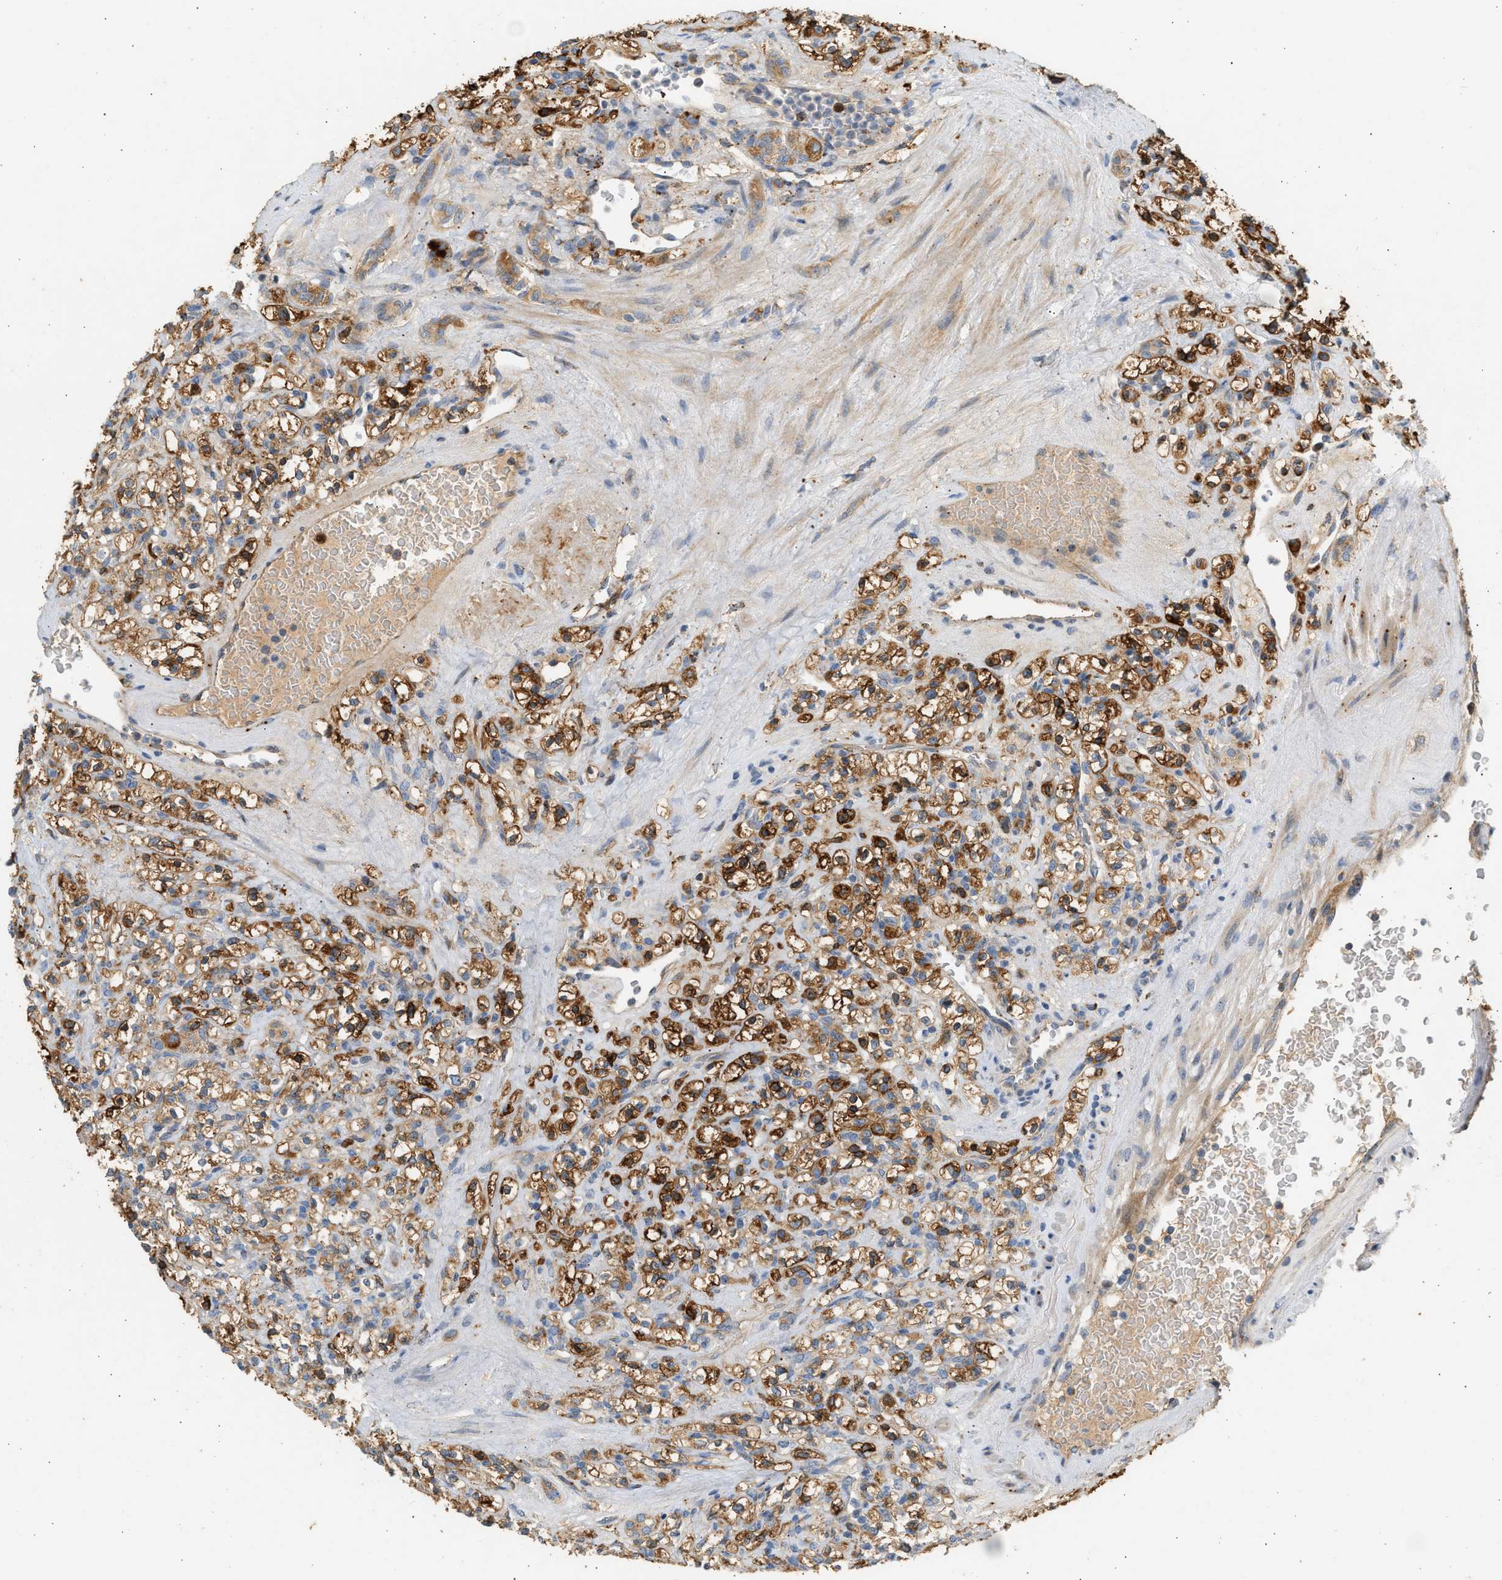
{"staining": {"intensity": "moderate", "quantity": ">75%", "location": "cytoplasmic/membranous"}, "tissue": "renal cancer", "cell_type": "Tumor cells", "image_type": "cancer", "snomed": [{"axis": "morphology", "description": "Normal tissue, NOS"}, {"axis": "morphology", "description": "Adenocarcinoma, NOS"}, {"axis": "topography", "description": "Kidney"}], "caption": "There is medium levels of moderate cytoplasmic/membranous positivity in tumor cells of renal cancer (adenocarcinoma), as demonstrated by immunohistochemical staining (brown color).", "gene": "ENTHD1", "patient": {"sex": "female", "age": 72}}